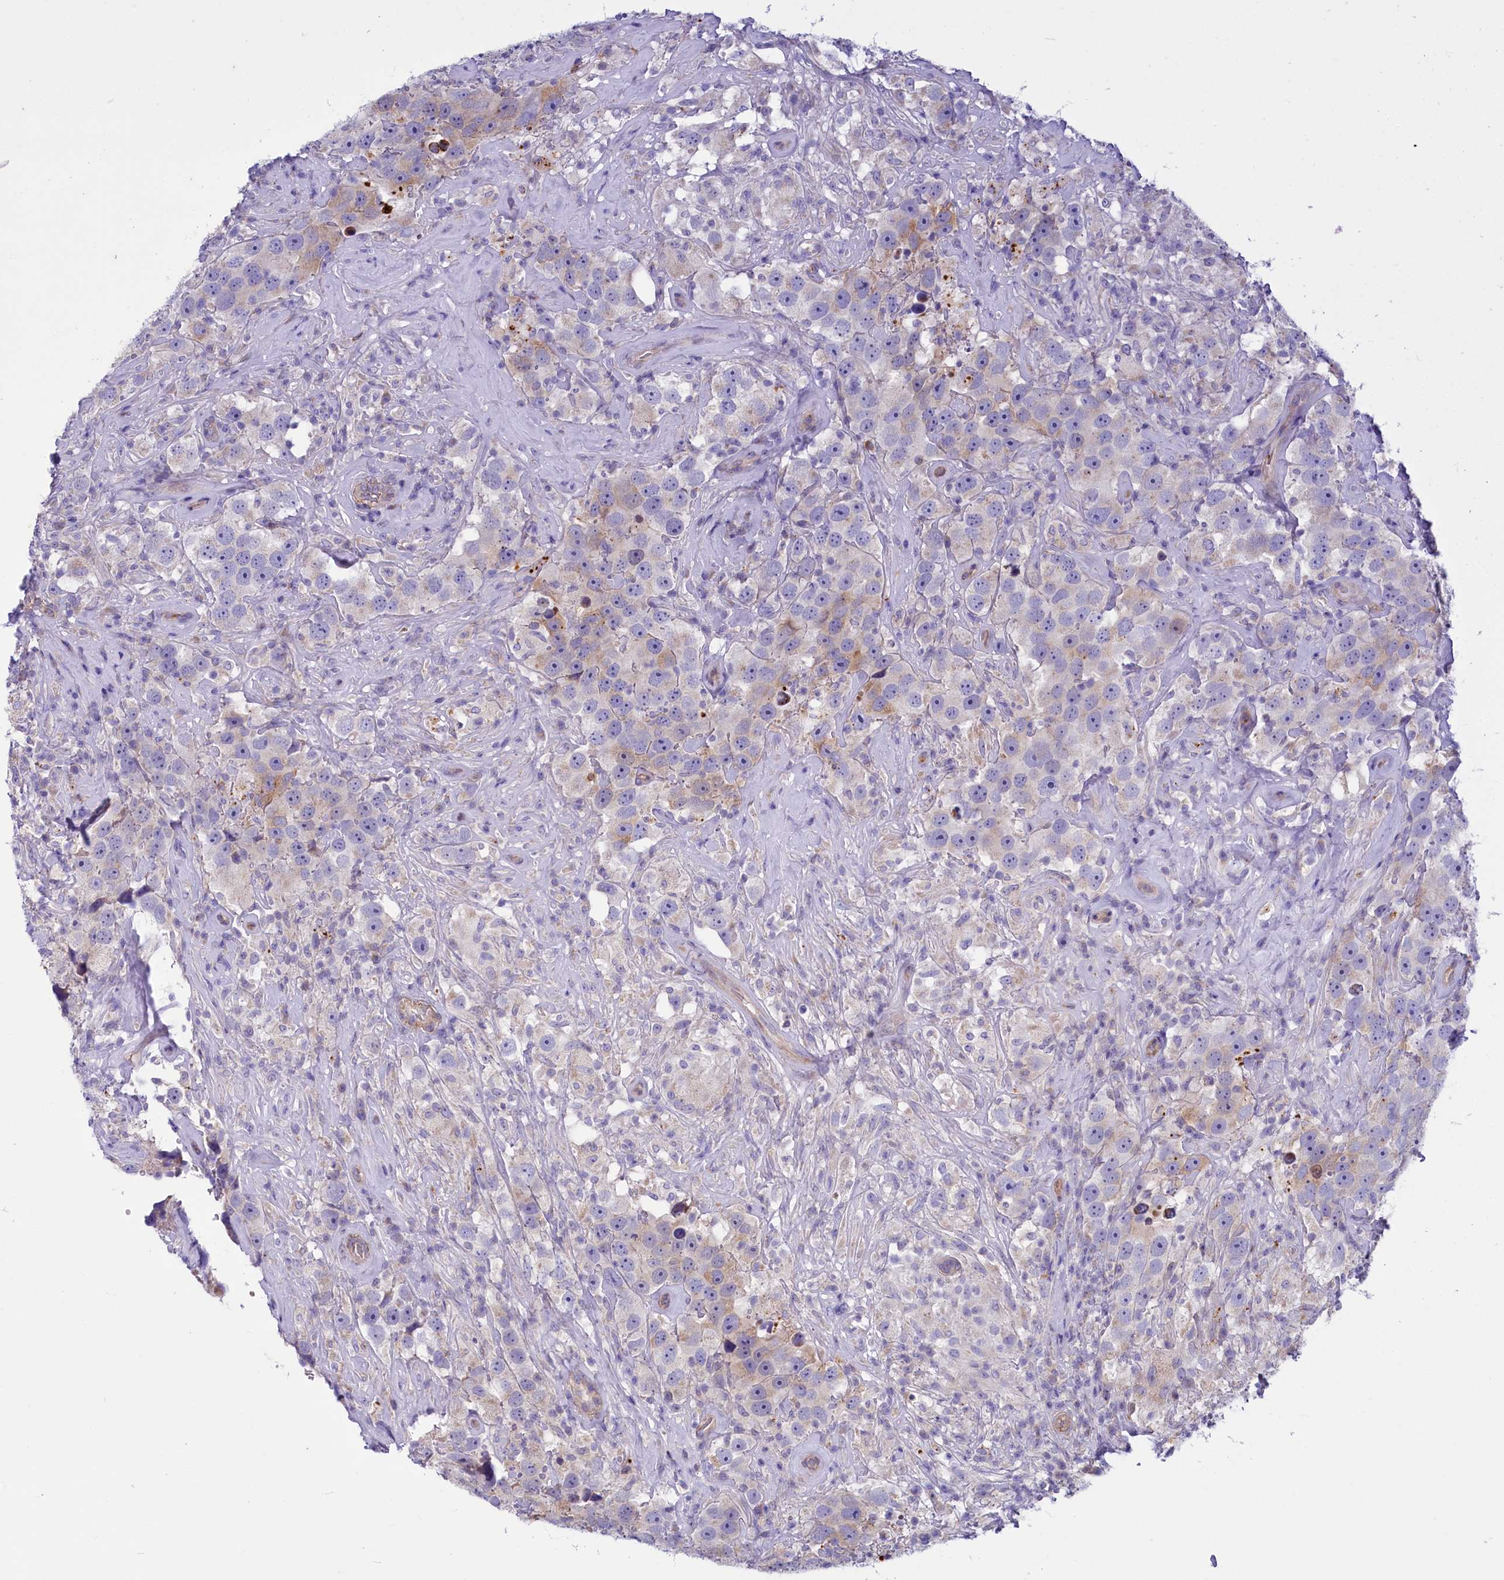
{"staining": {"intensity": "negative", "quantity": "none", "location": "none"}, "tissue": "testis cancer", "cell_type": "Tumor cells", "image_type": "cancer", "snomed": [{"axis": "morphology", "description": "Seminoma, NOS"}, {"axis": "topography", "description": "Testis"}], "caption": "Immunohistochemistry (IHC) histopathology image of neoplastic tissue: testis cancer (seminoma) stained with DAB reveals no significant protein positivity in tumor cells. (Stains: DAB (3,3'-diaminobenzidine) IHC with hematoxylin counter stain, Microscopy: brightfield microscopy at high magnification).", "gene": "LMOD3", "patient": {"sex": "male", "age": 49}}